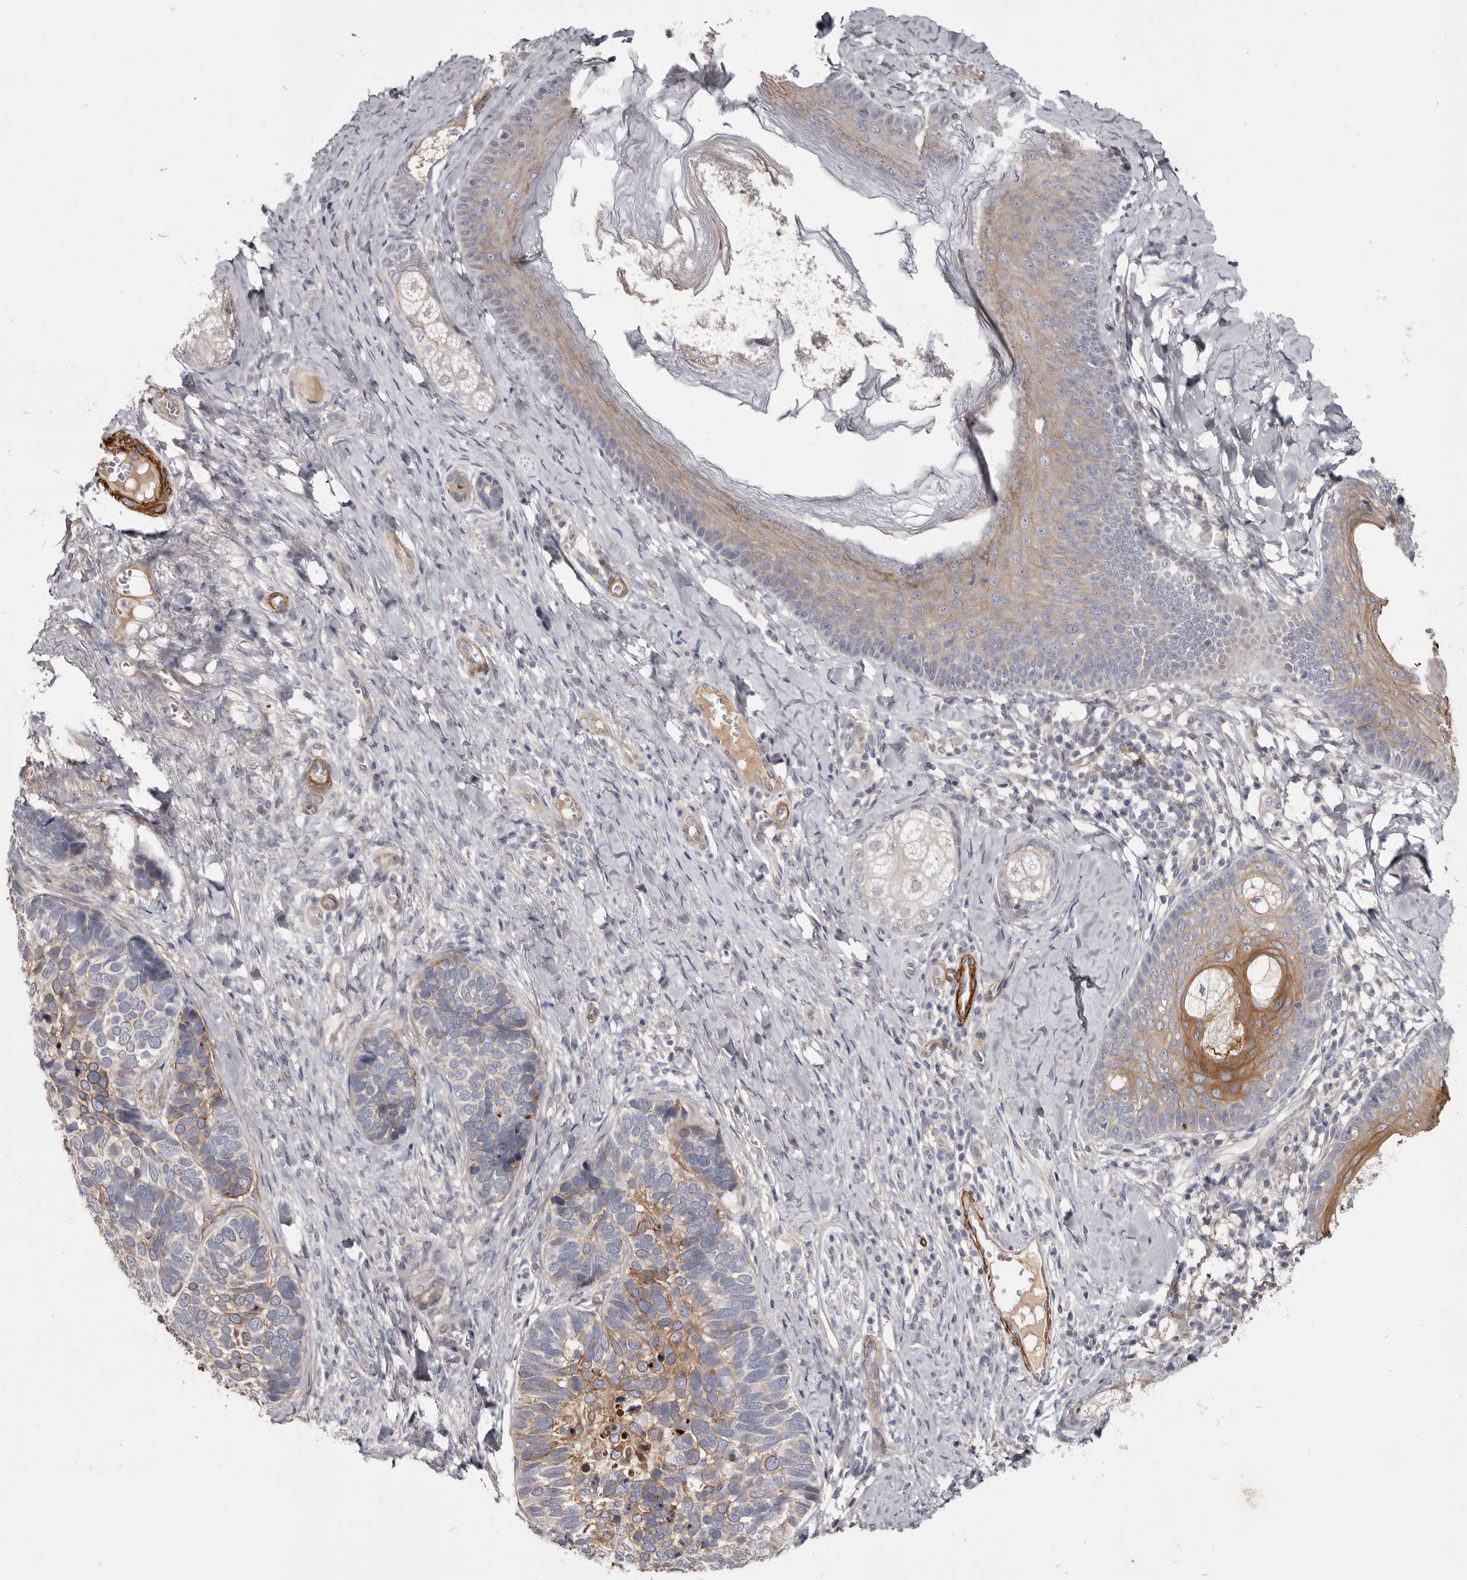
{"staining": {"intensity": "moderate", "quantity": "25%-75%", "location": "cytoplasmic/membranous"}, "tissue": "skin cancer", "cell_type": "Tumor cells", "image_type": "cancer", "snomed": [{"axis": "morphology", "description": "Basal cell carcinoma"}, {"axis": "topography", "description": "Skin"}], "caption": "IHC (DAB) staining of skin cancer (basal cell carcinoma) shows moderate cytoplasmic/membranous protein expression in about 25%-75% of tumor cells.", "gene": "CGN", "patient": {"sex": "male", "age": 62}}